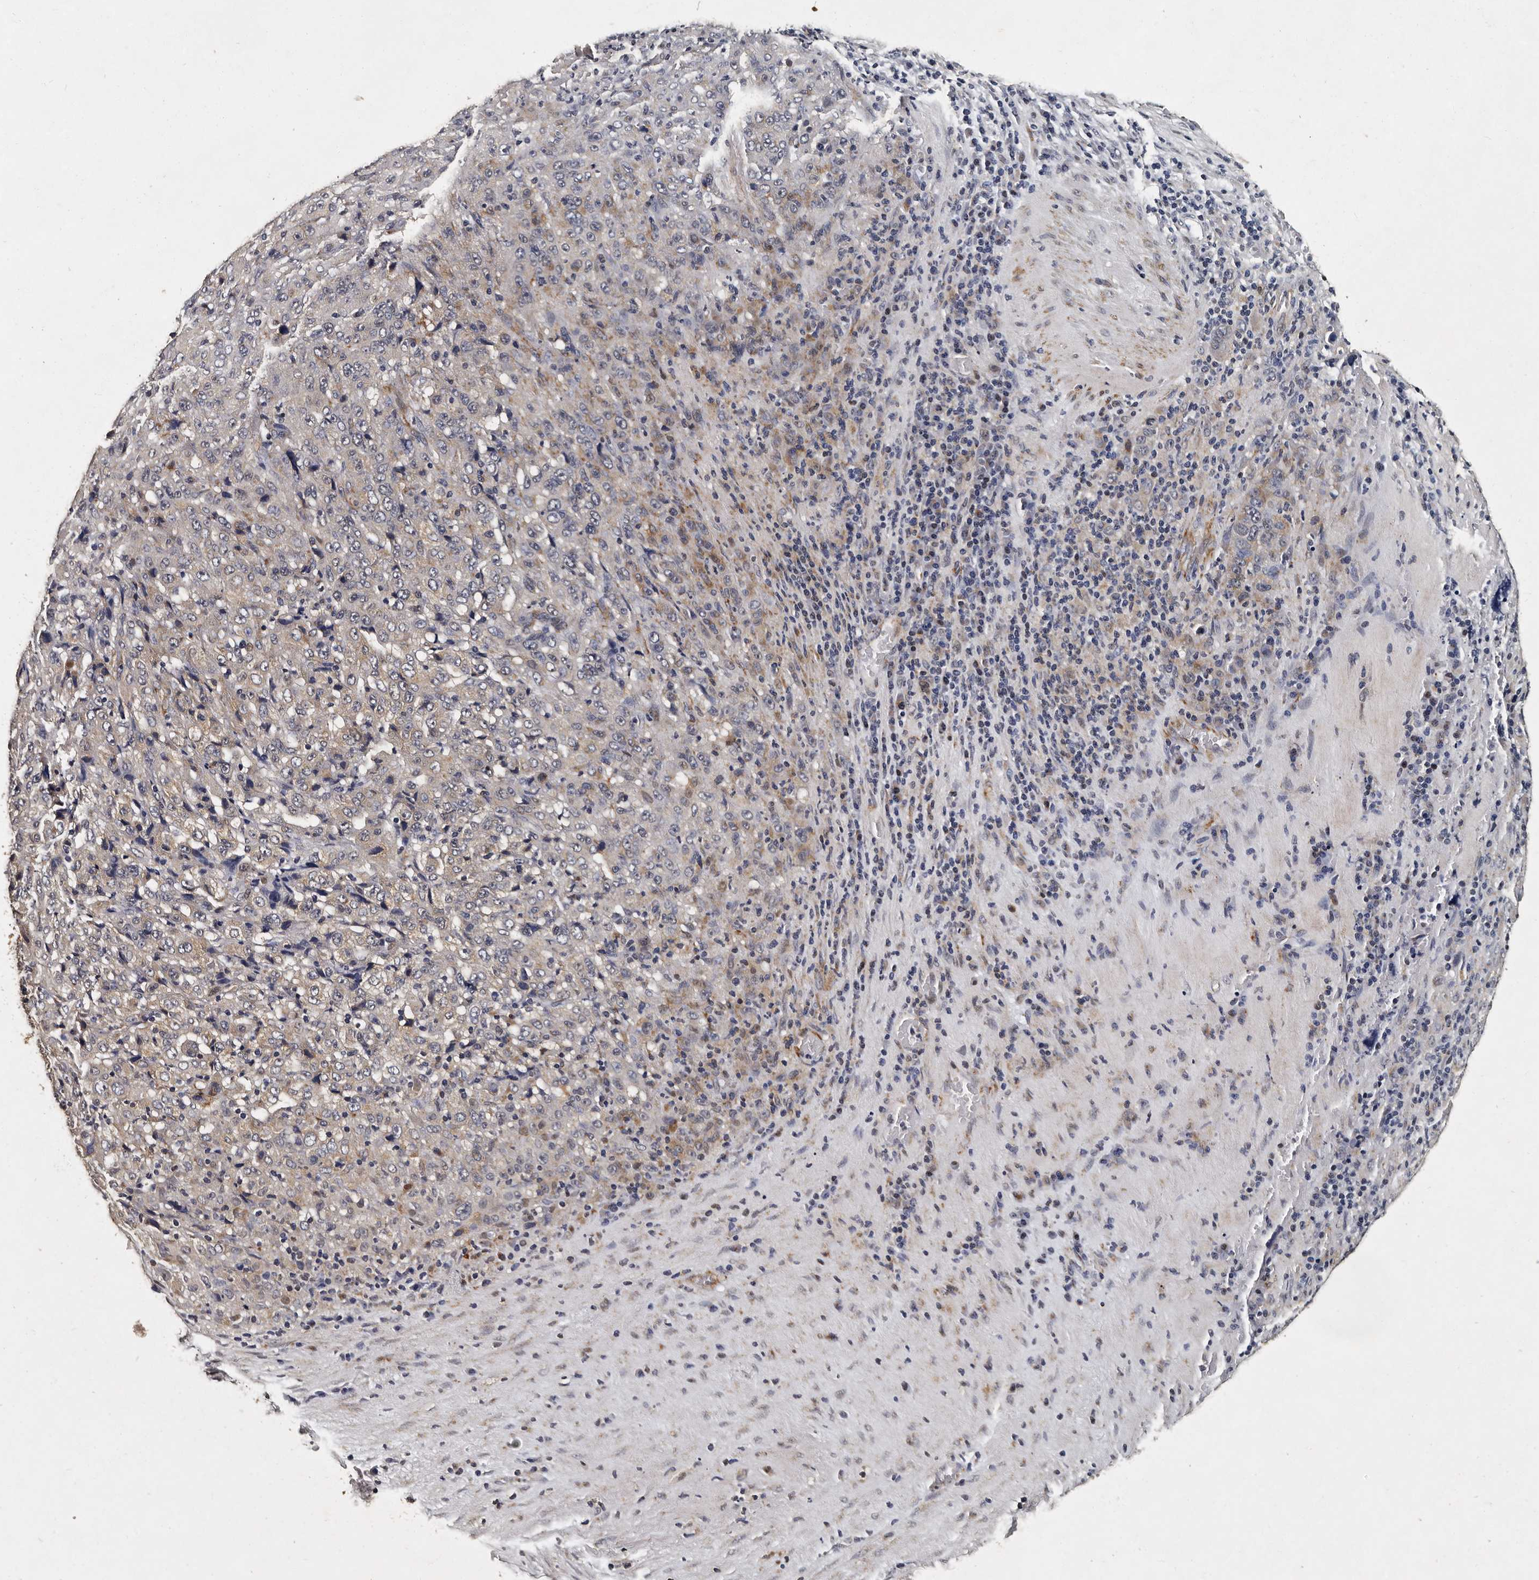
{"staining": {"intensity": "negative", "quantity": "none", "location": "none"}, "tissue": "pancreatic cancer", "cell_type": "Tumor cells", "image_type": "cancer", "snomed": [{"axis": "morphology", "description": "Adenocarcinoma, NOS"}, {"axis": "topography", "description": "Pancreas"}], "caption": "Human pancreatic cancer stained for a protein using IHC shows no staining in tumor cells.", "gene": "CPNE3", "patient": {"sex": "male", "age": 63}}